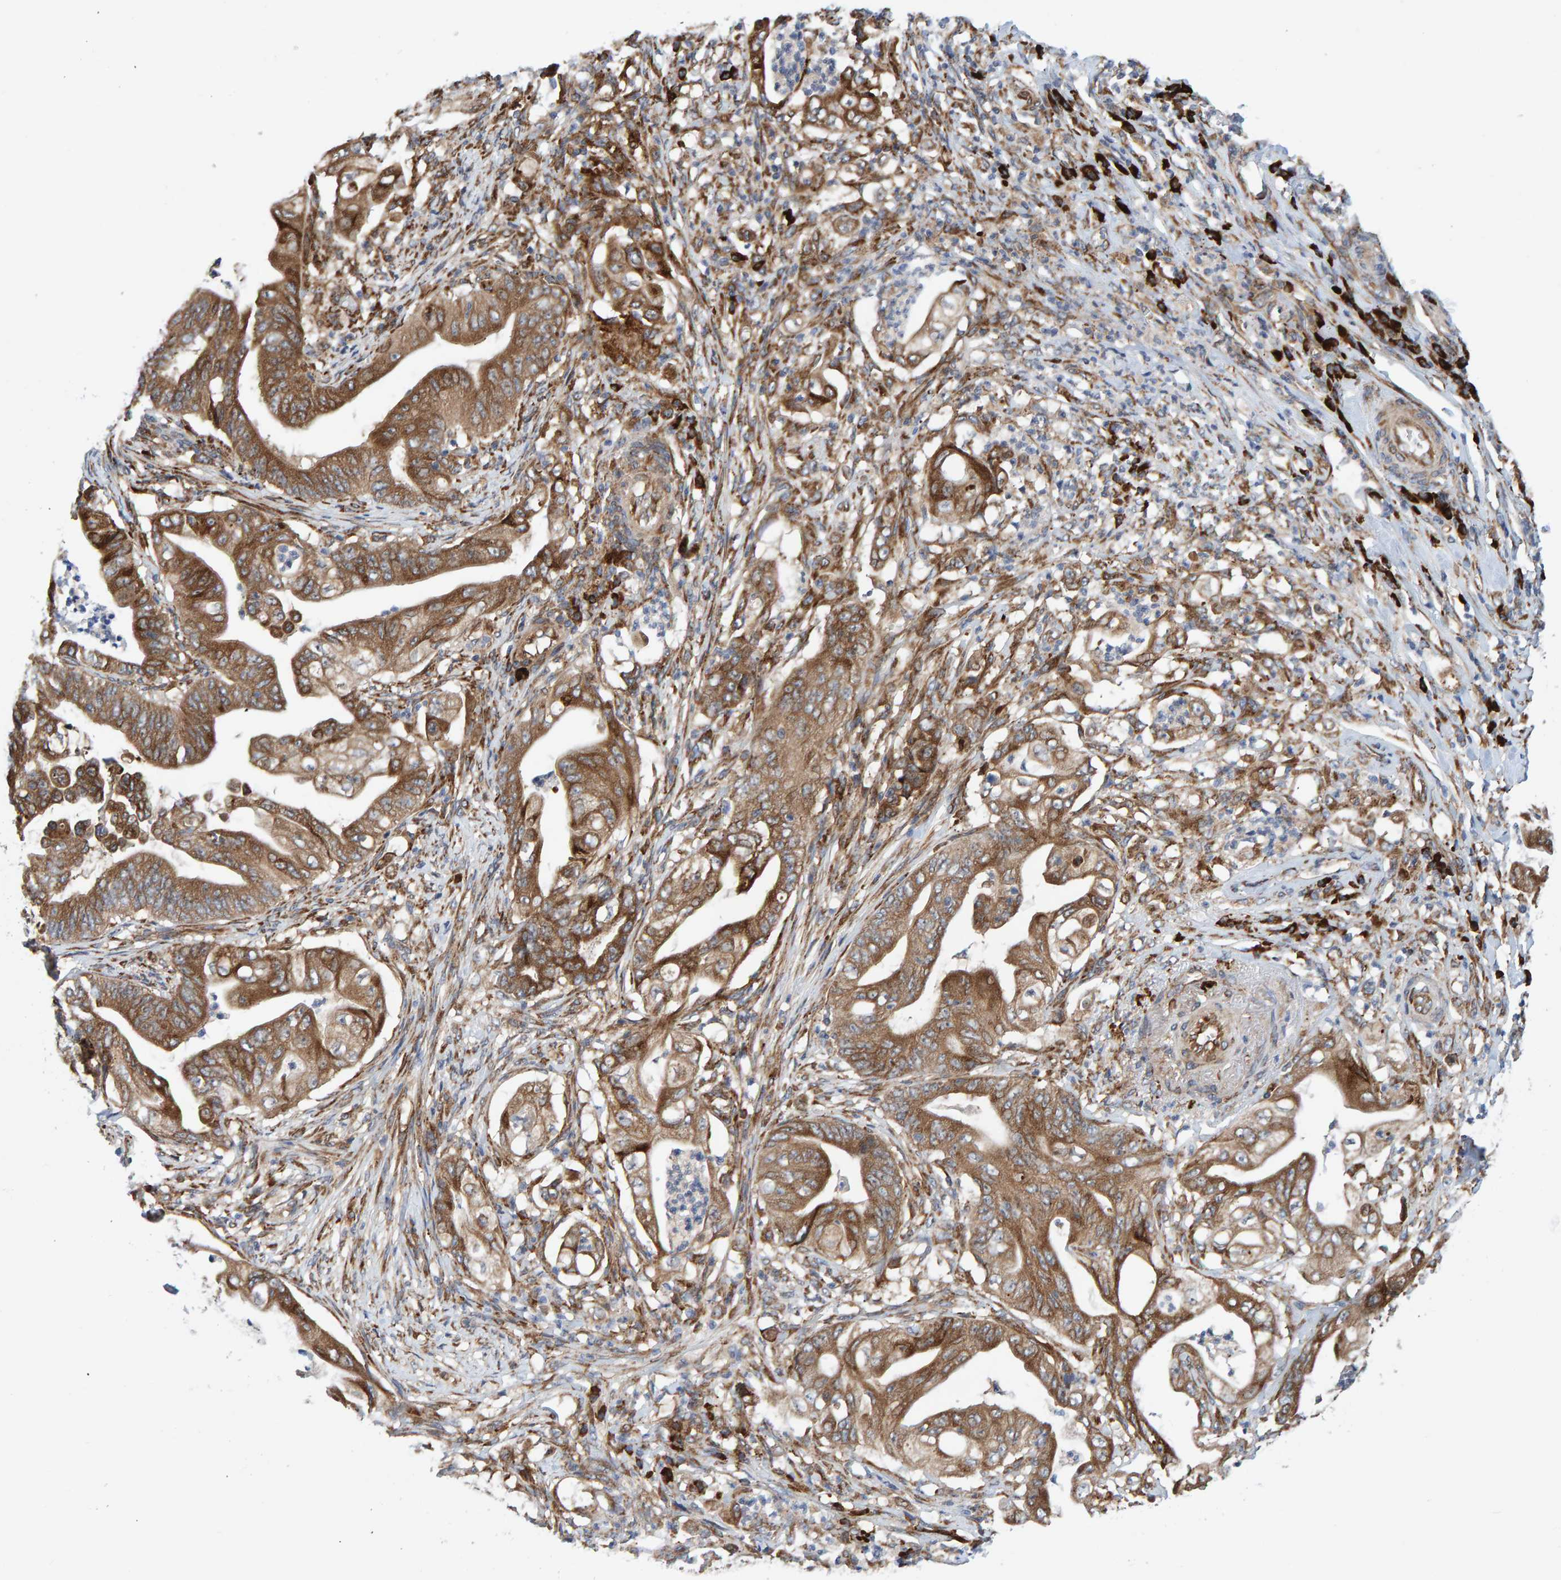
{"staining": {"intensity": "moderate", "quantity": ">75%", "location": "cytoplasmic/membranous"}, "tissue": "stomach cancer", "cell_type": "Tumor cells", "image_type": "cancer", "snomed": [{"axis": "morphology", "description": "Adenocarcinoma, NOS"}, {"axis": "topography", "description": "Stomach"}], "caption": "Immunohistochemistry histopathology image of neoplastic tissue: human adenocarcinoma (stomach) stained using immunohistochemistry (IHC) displays medium levels of moderate protein expression localized specifically in the cytoplasmic/membranous of tumor cells, appearing as a cytoplasmic/membranous brown color.", "gene": "KIAA0753", "patient": {"sex": "female", "age": 73}}